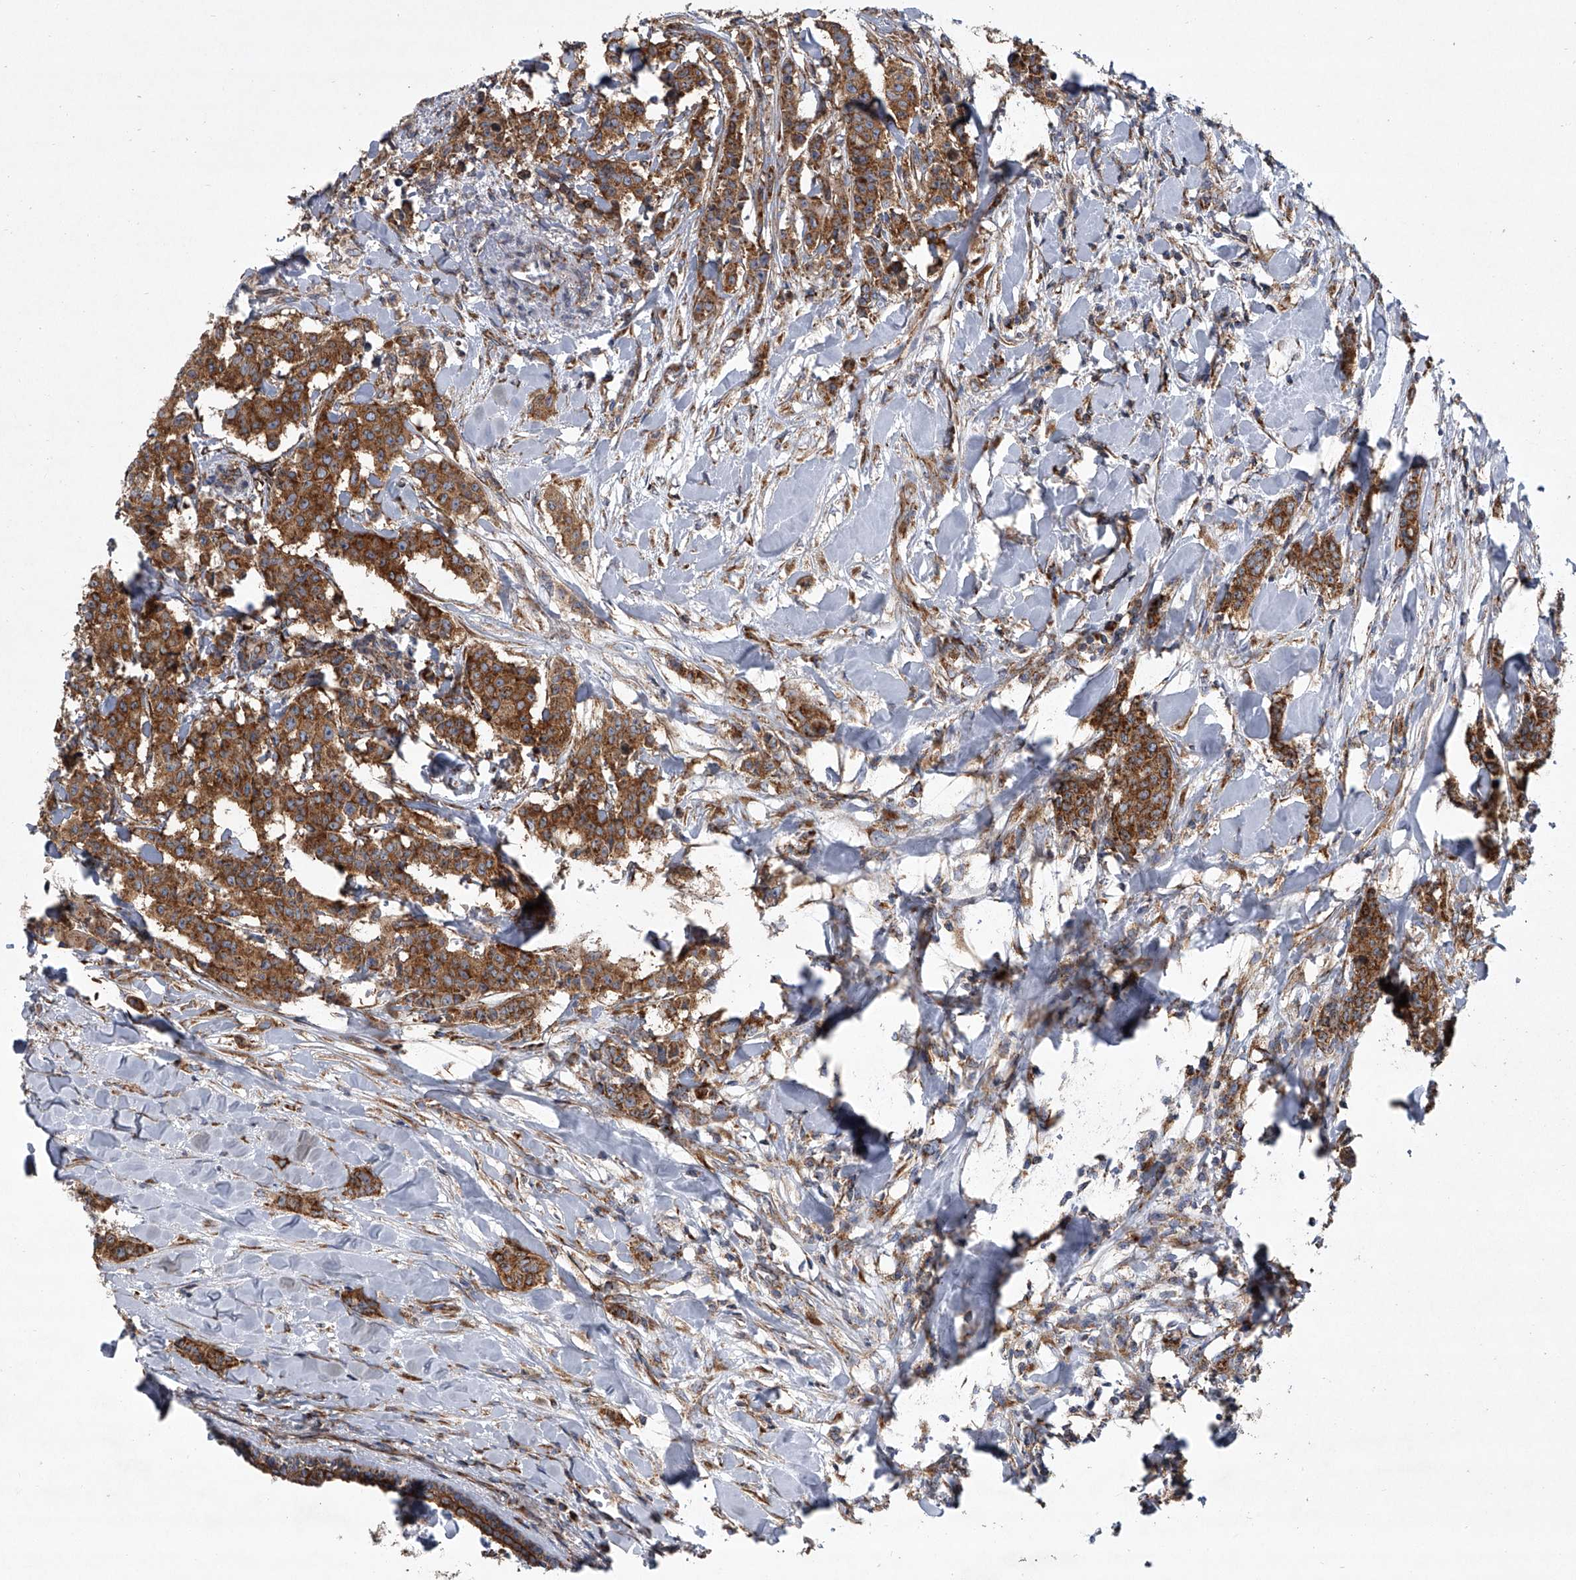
{"staining": {"intensity": "moderate", "quantity": ">75%", "location": "cytoplasmic/membranous"}, "tissue": "breast cancer", "cell_type": "Tumor cells", "image_type": "cancer", "snomed": [{"axis": "morphology", "description": "Duct carcinoma"}, {"axis": "topography", "description": "Breast"}], "caption": "Immunohistochemical staining of breast cancer (invasive ductal carcinoma) demonstrates medium levels of moderate cytoplasmic/membranous expression in approximately >75% of tumor cells.", "gene": "ZC3H15", "patient": {"sex": "female", "age": 40}}